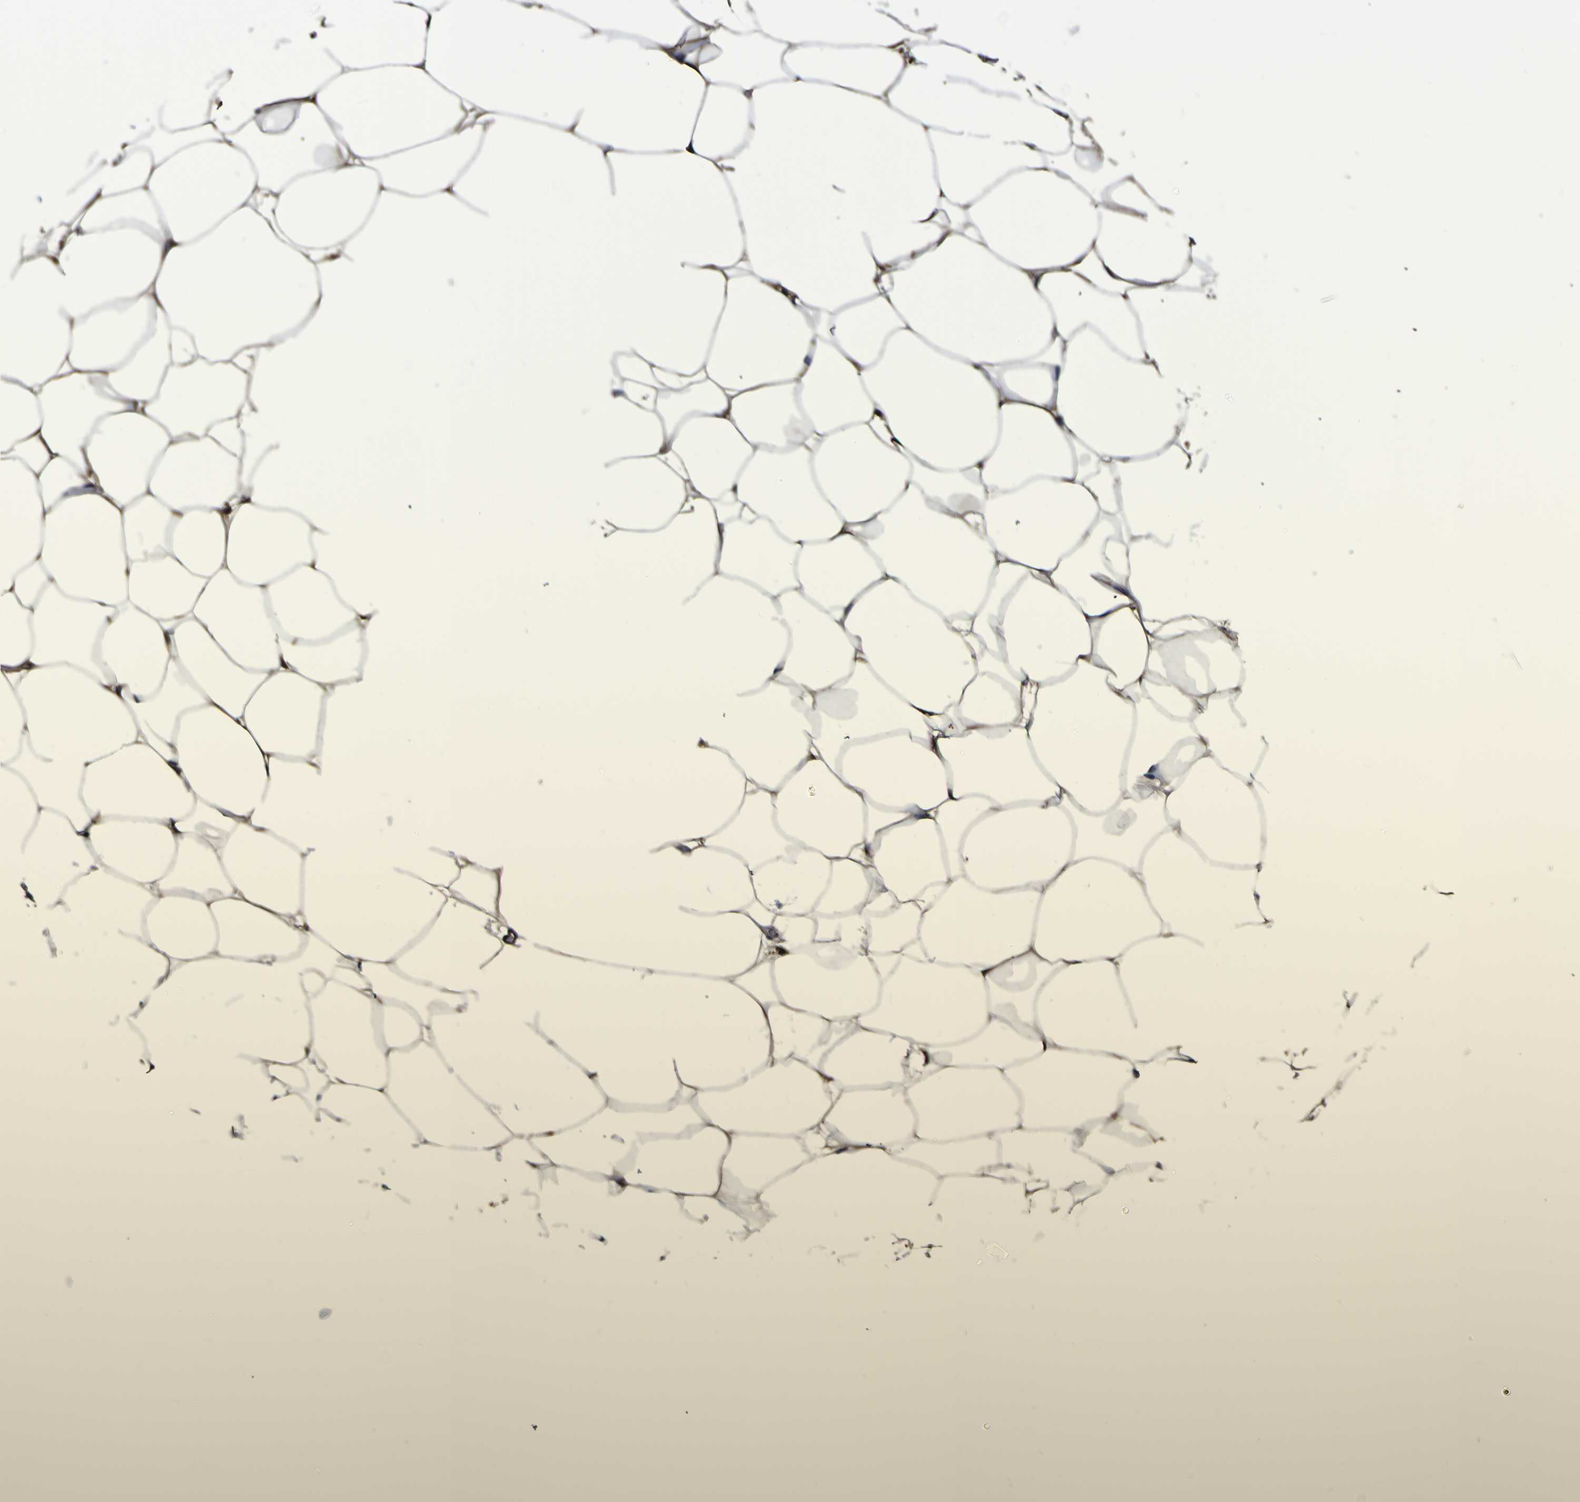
{"staining": {"intensity": "negative", "quantity": "none", "location": "none"}, "tissue": "adipose tissue", "cell_type": "Adipocytes", "image_type": "normal", "snomed": [{"axis": "morphology", "description": "Normal tissue, NOS"}, {"axis": "topography", "description": "Breast"}, {"axis": "topography", "description": "Adipose tissue"}], "caption": "Immunohistochemical staining of normal human adipose tissue displays no significant positivity in adipocytes. (DAB (3,3'-diaminobenzidine) immunohistochemistry visualized using brightfield microscopy, high magnification).", "gene": "GPX1", "patient": {"sex": "female", "age": 25}}